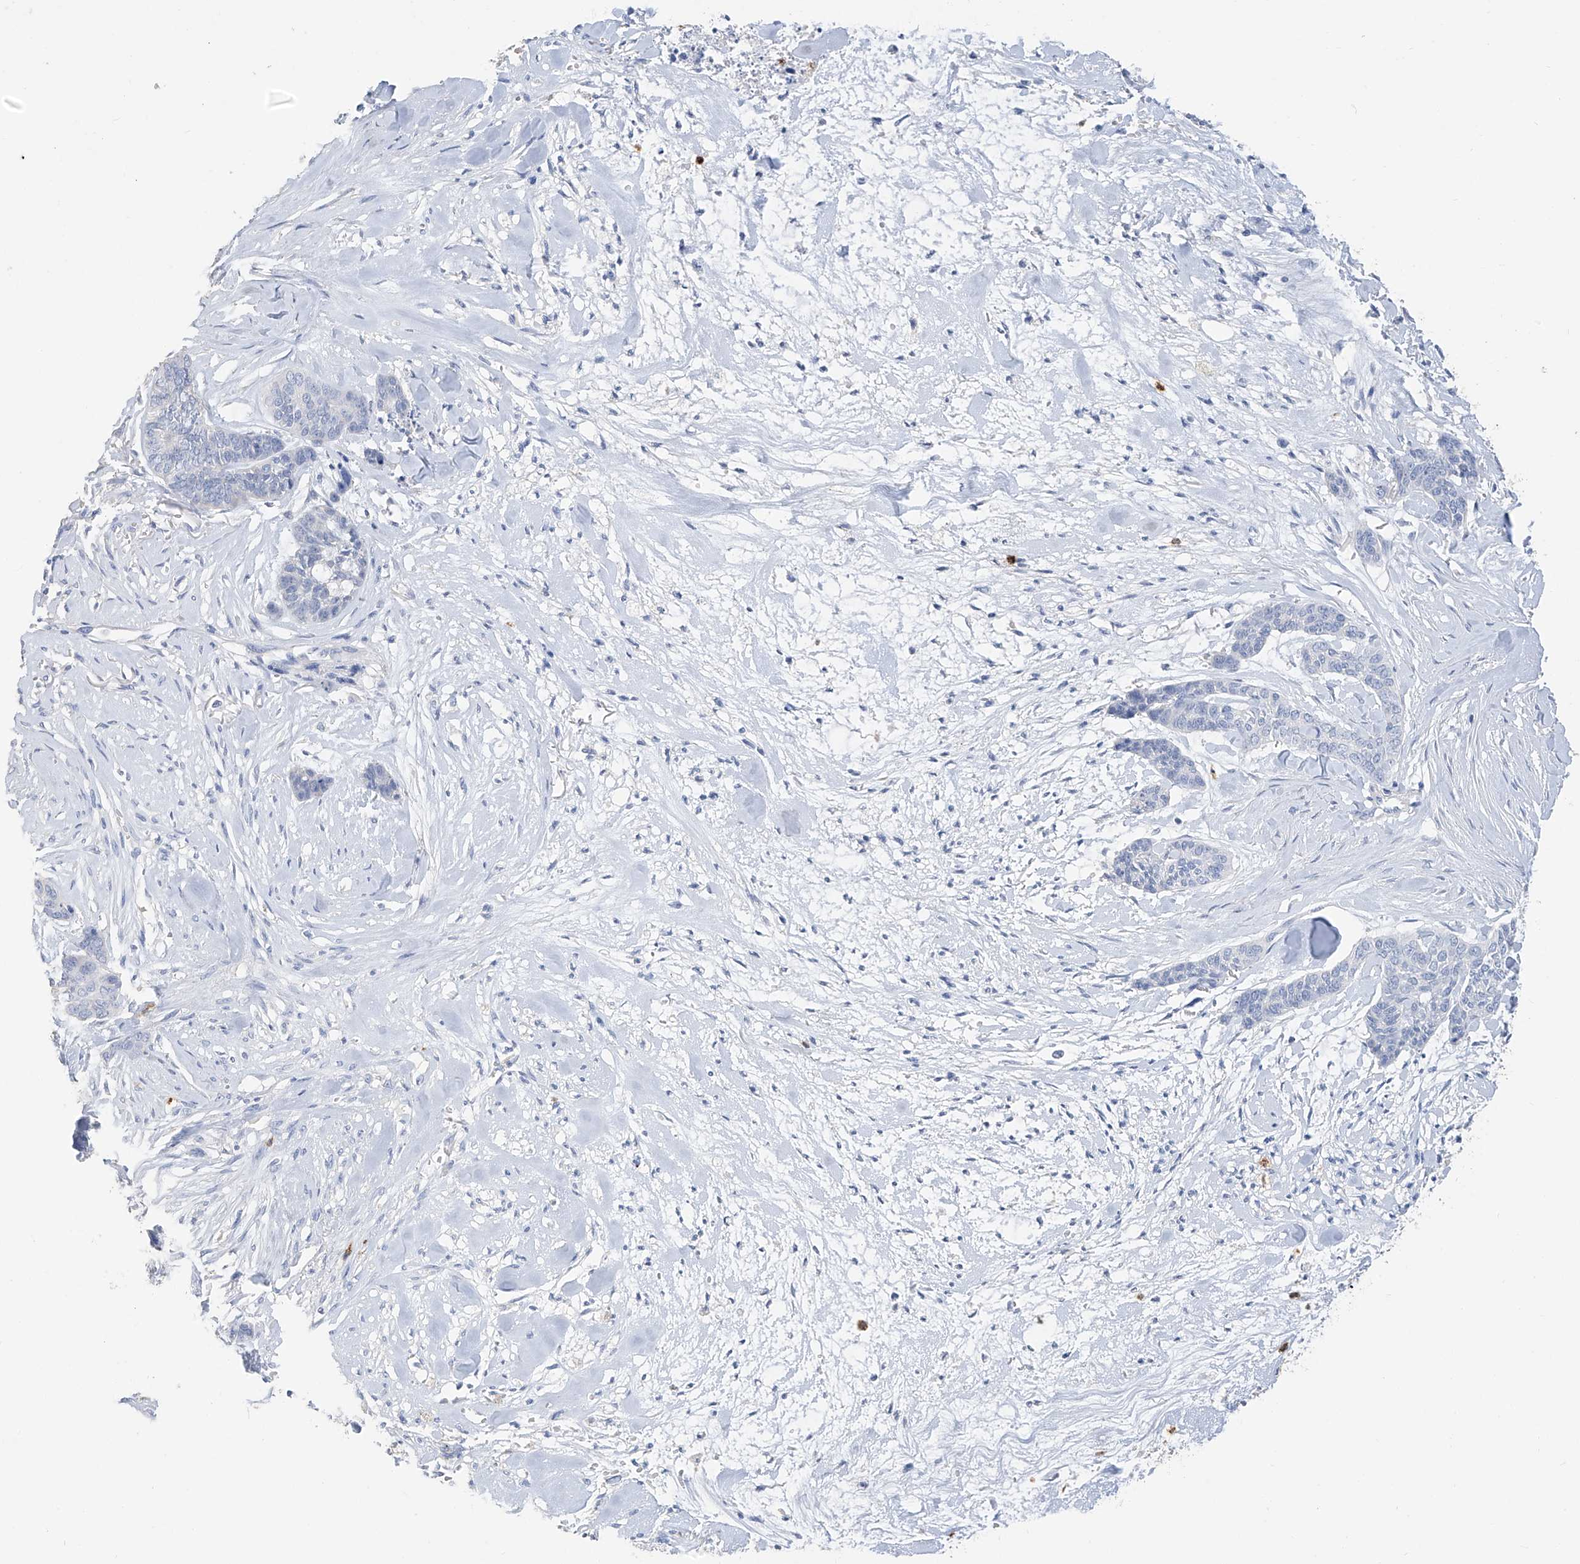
{"staining": {"intensity": "negative", "quantity": "none", "location": "none"}, "tissue": "skin cancer", "cell_type": "Tumor cells", "image_type": "cancer", "snomed": [{"axis": "morphology", "description": "Basal cell carcinoma"}, {"axis": "topography", "description": "Skin"}], "caption": "Skin cancer was stained to show a protein in brown. There is no significant expression in tumor cells.", "gene": "PAFAH1B3", "patient": {"sex": "female", "age": 64}}